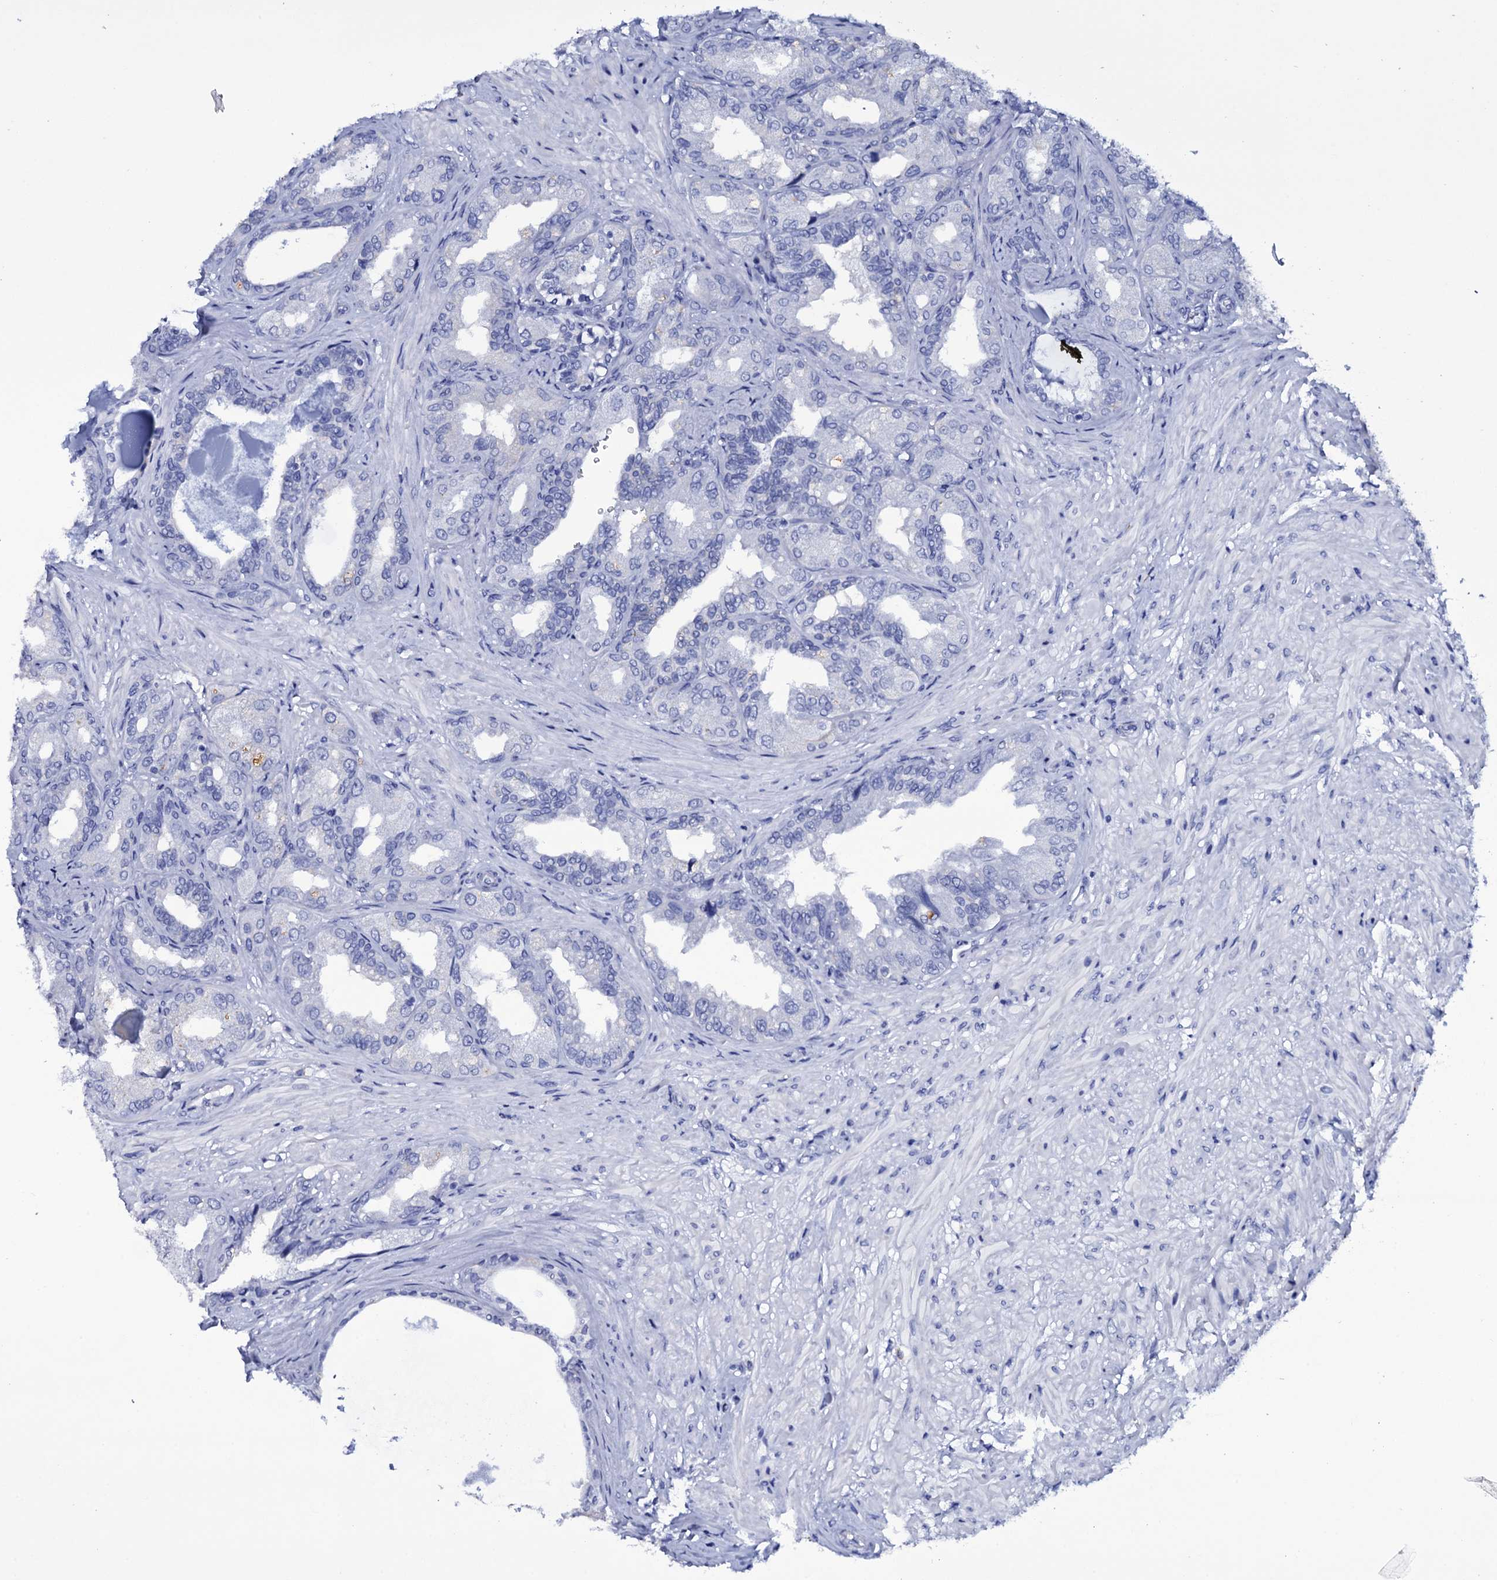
{"staining": {"intensity": "negative", "quantity": "none", "location": "none"}, "tissue": "seminal vesicle", "cell_type": "Glandular cells", "image_type": "normal", "snomed": [{"axis": "morphology", "description": "Normal tissue, NOS"}, {"axis": "topography", "description": "Seminal veicle"}, {"axis": "topography", "description": "Peripheral nerve tissue"}], "caption": "The image shows no staining of glandular cells in normal seminal vesicle.", "gene": "ITPRID2", "patient": {"sex": "male", "age": 63}}